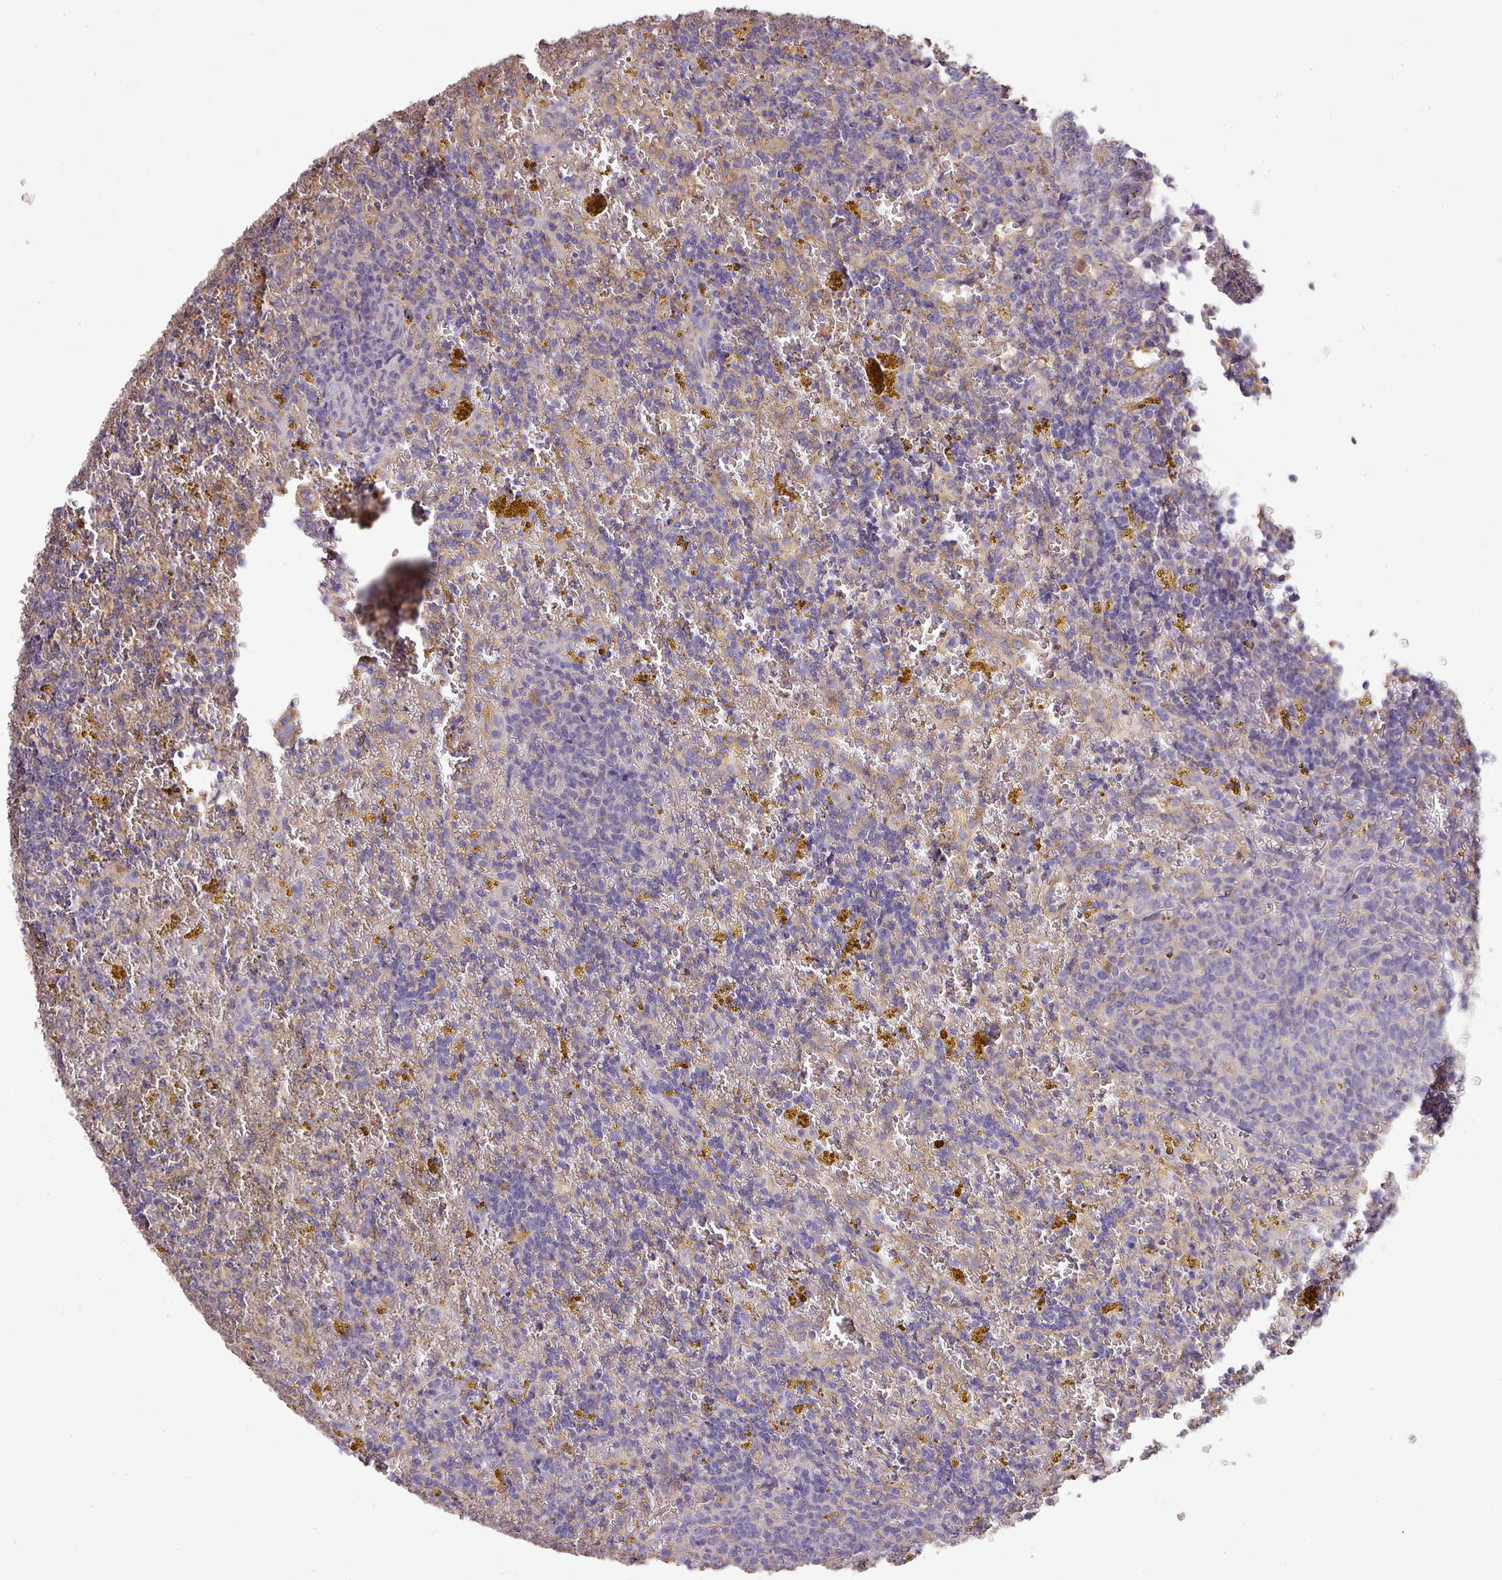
{"staining": {"intensity": "negative", "quantity": "none", "location": "none"}, "tissue": "lymphoma", "cell_type": "Tumor cells", "image_type": "cancer", "snomed": [{"axis": "morphology", "description": "Malignant lymphoma, non-Hodgkin's type, Low grade"}, {"axis": "topography", "description": "Spleen"}, {"axis": "topography", "description": "Lymph node"}], "caption": "Low-grade malignant lymphoma, non-Hodgkin's type was stained to show a protein in brown. There is no significant positivity in tumor cells.", "gene": "CALML4", "patient": {"sex": "female", "age": 66}}